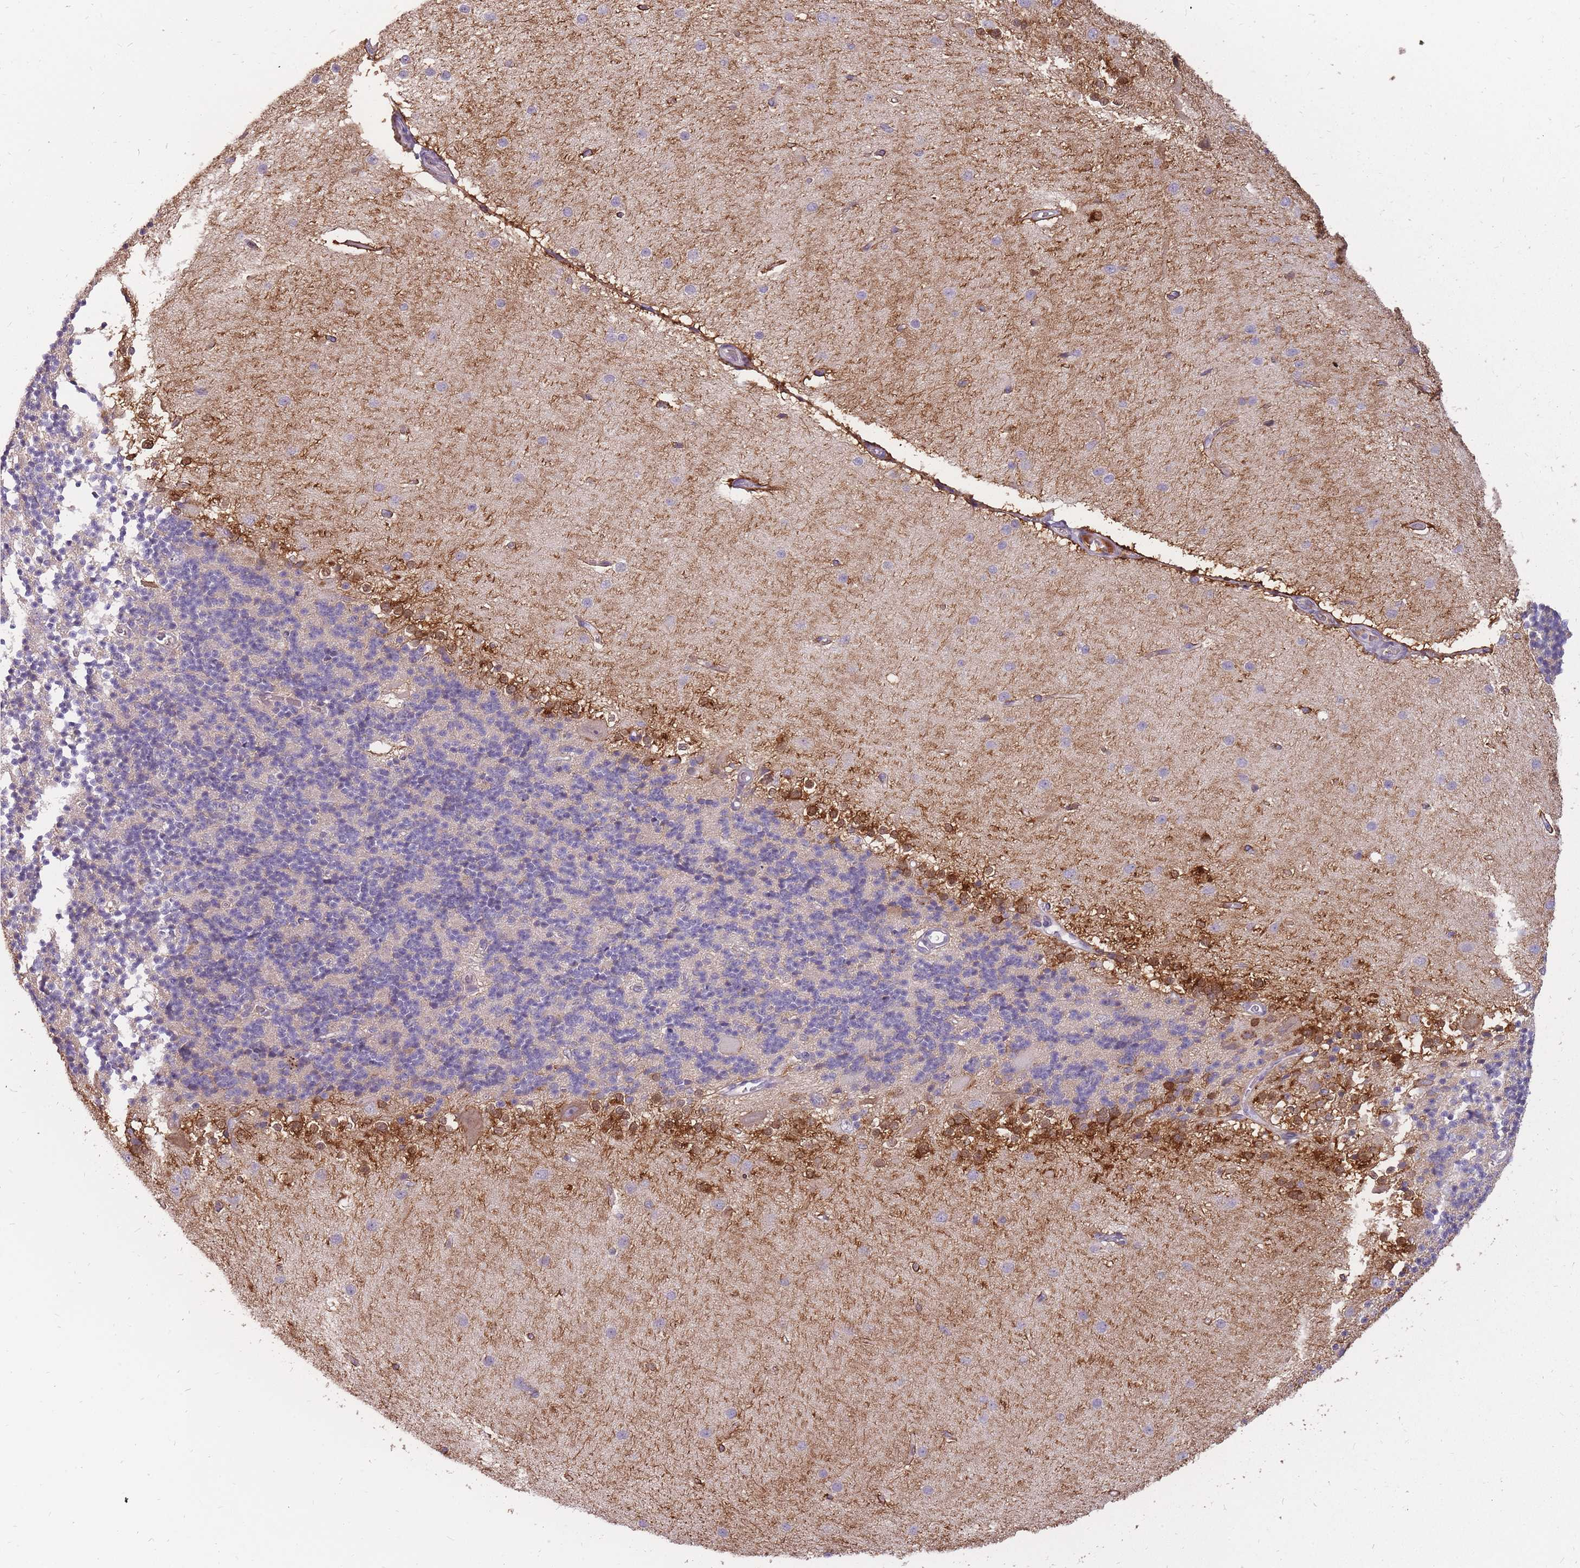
{"staining": {"intensity": "weak", "quantity": "25%-75%", "location": "cytoplasmic/membranous"}, "tissue": "cerebellum", "cell_type": "Cells in granular layer", "image_type": "normal", "snomed": [{"axis": "morphology", "description": "Normal tissue, NOS"}, {"axis": "topography", "description": "Cerebellum"}], "caption": "A brown stain shows weak cytoplasmic/membranous staining of a protein in cells in granular layer of normal human cerebellum. The protein is stained brown, and the nuclei are stained in blue (DAB (3,3'-diaminobenzidine) IHC with brightfield microscopy, high magnification).", "gene": "POM121C", "patient": {"sex": "female", "age": 29}}